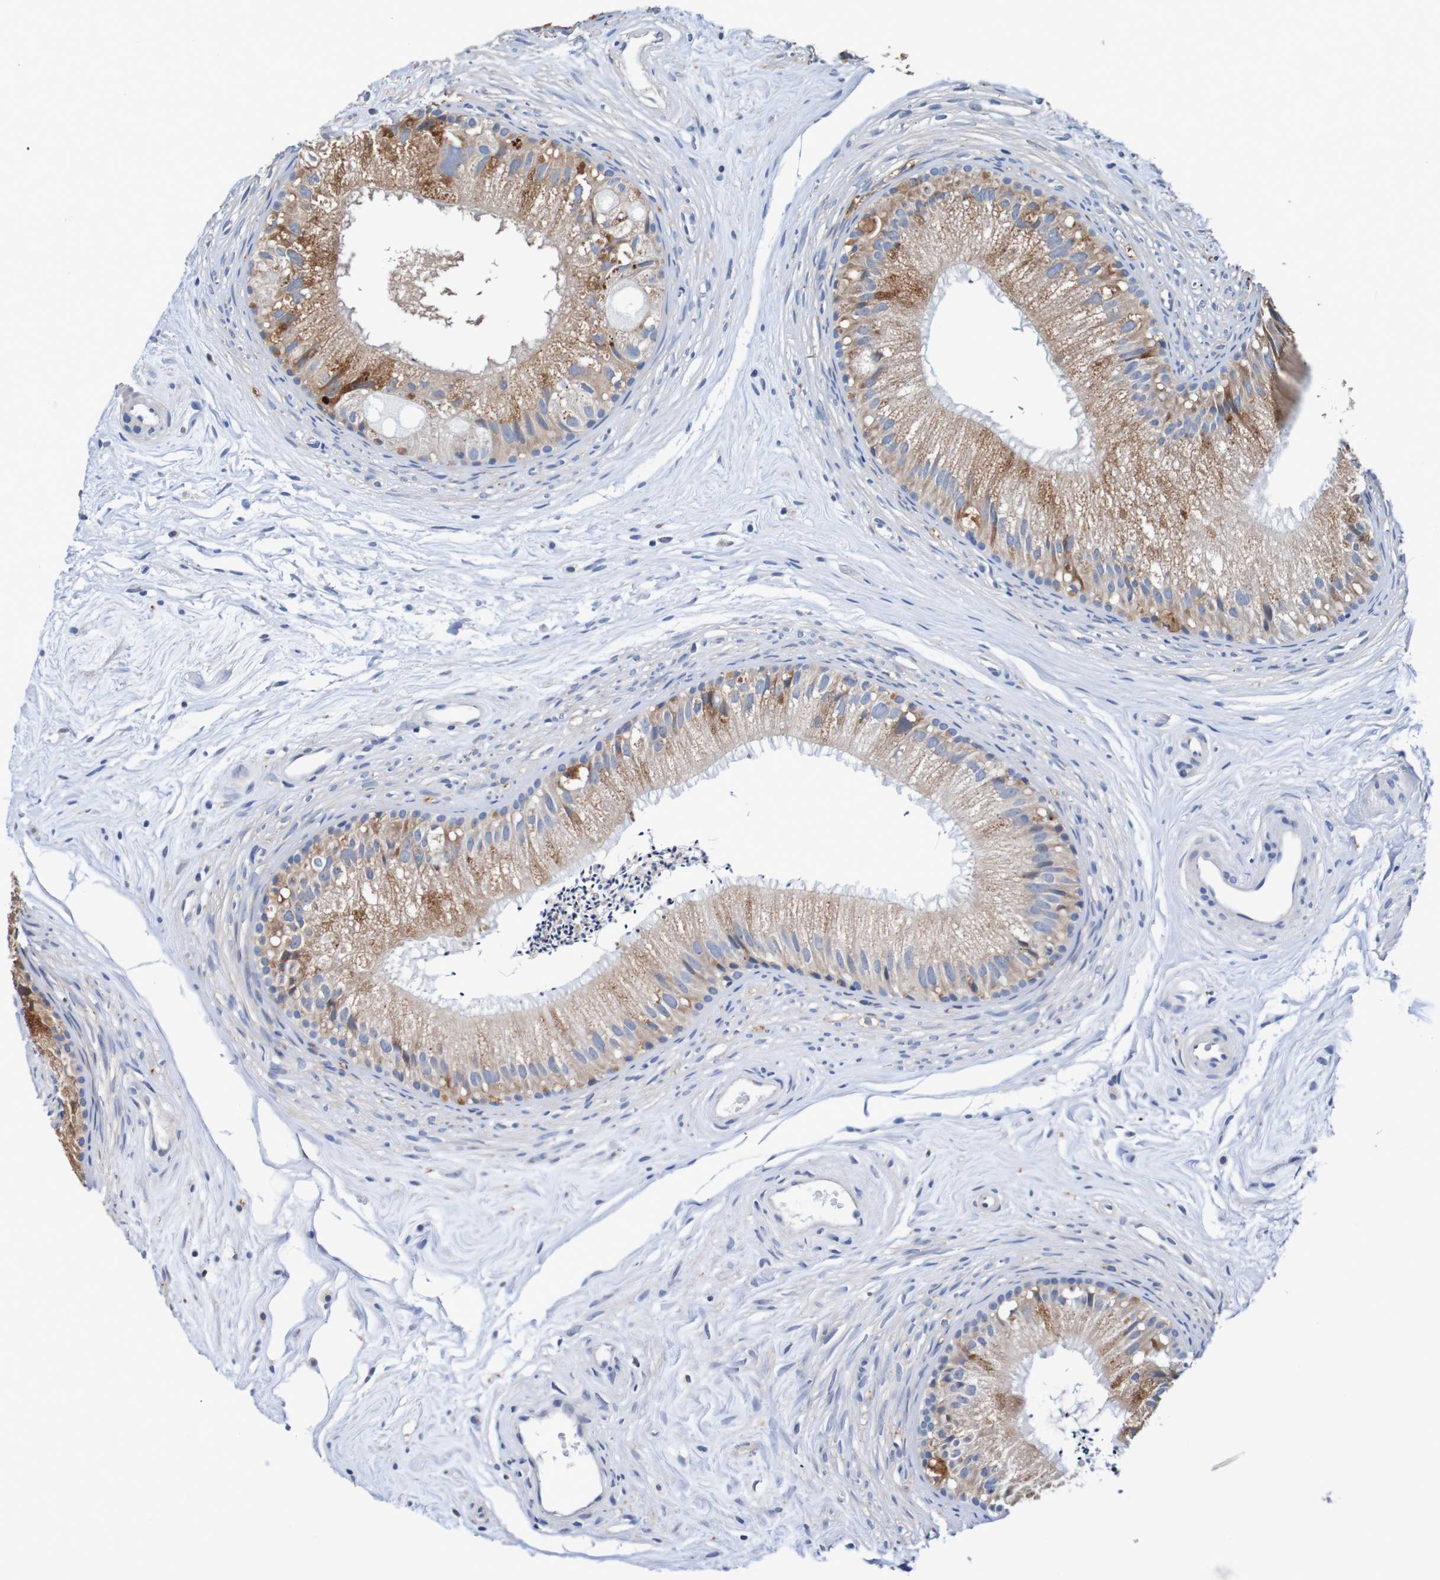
{"staining": {"intensity": "moderate", "quantity": ">75%", "location": "cytoplasmic/membranous"}, "tissue": "epididymis", "cell_type": "Glandular cells", "image_type": "normal", "snomed": [{"axis": "morphology", "description": "Normal tissue, NOS"}, {"axis": "topography", "description": "Epididymis"}], "caption": "Brown immunohistochemical staining in unremarkable human epididymis exhibits moderate cytoplasmic/membranous positivity in approximately >75% of glandular cells. (DAB = brown stain, brightfield microscopy at high magnification).", "gene": "FIBP", "patient": {"sex": "male", "age": 56}}